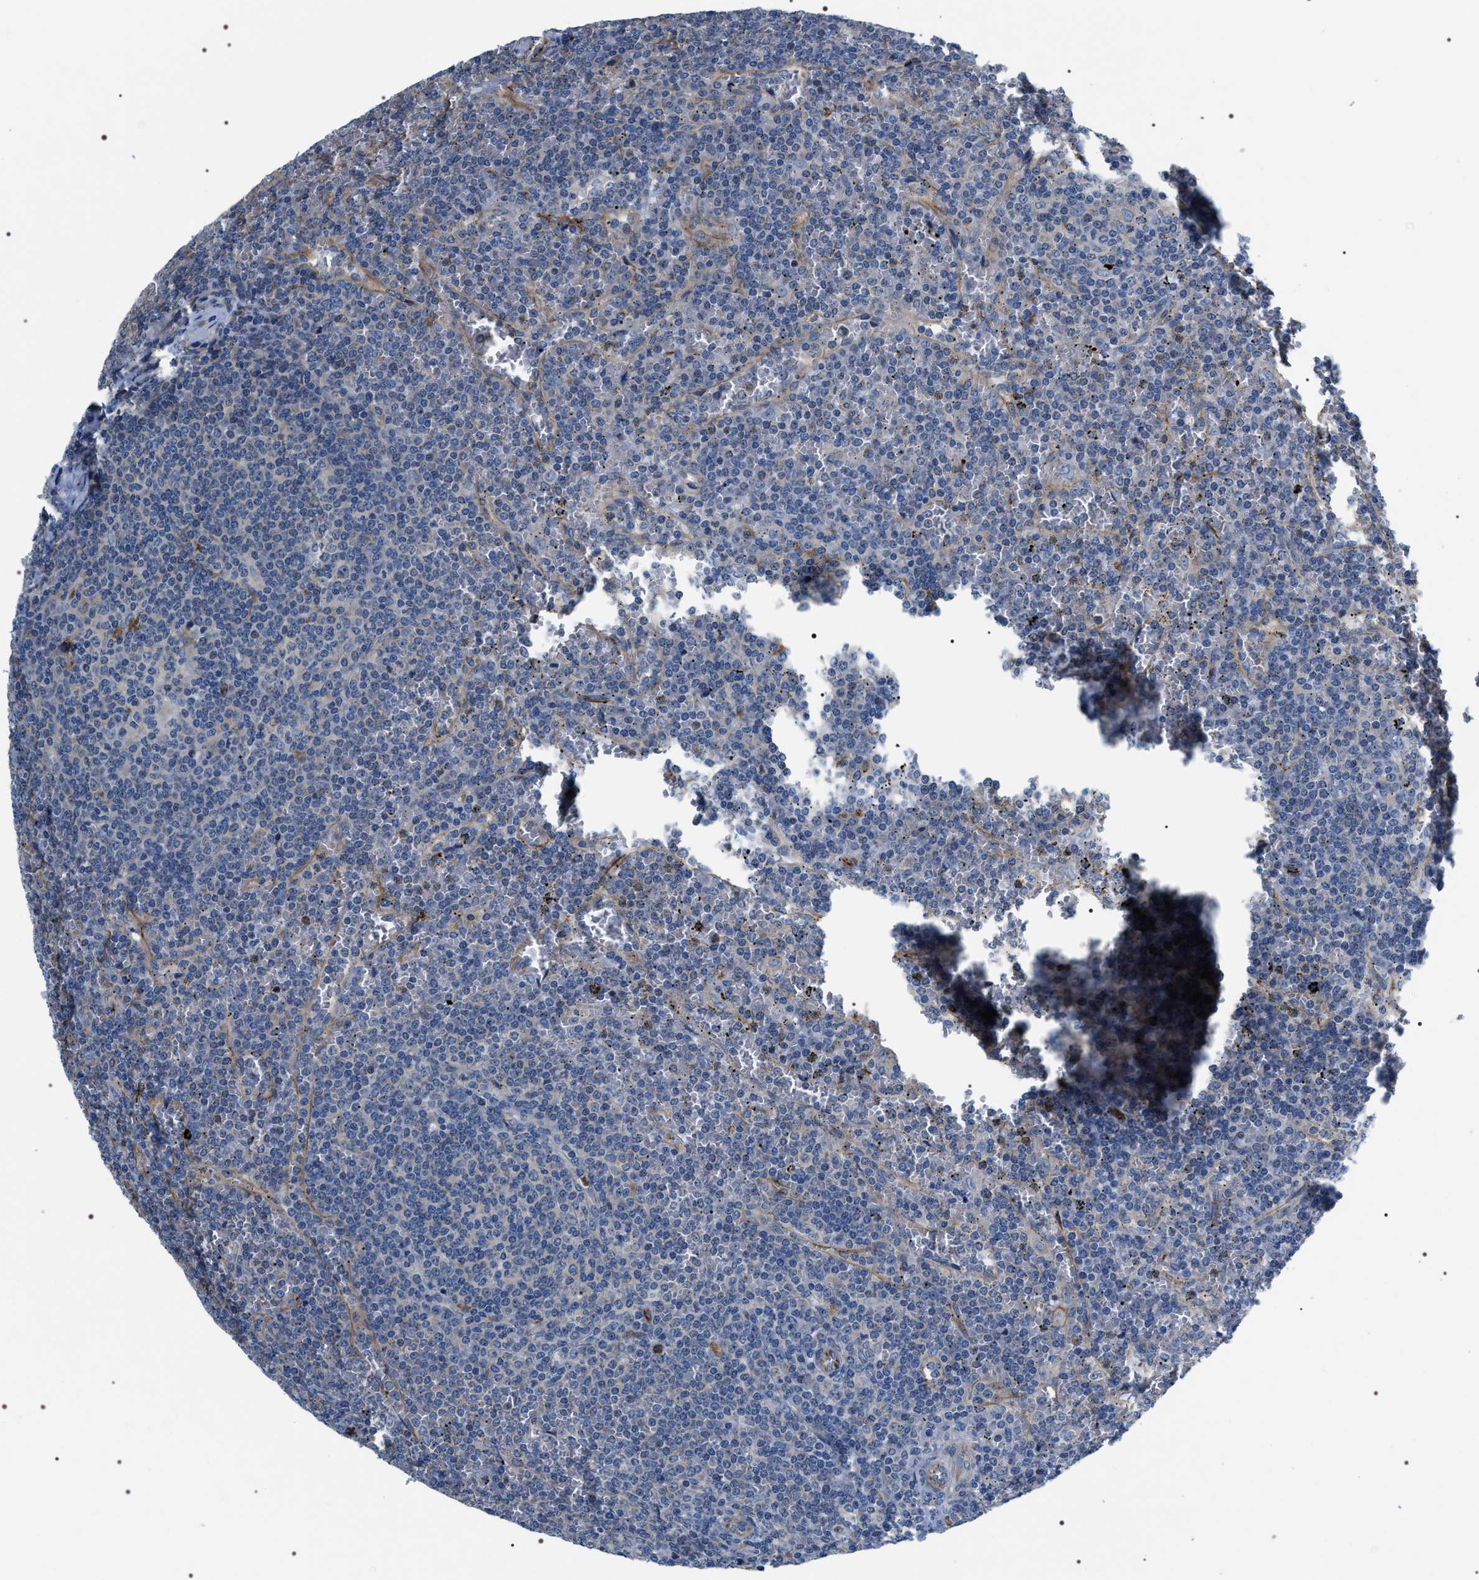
{"staining": {"intensity": "negative", "quantity": "none", "location": "none"}, "tissue": "lymphoma", "cell_type": "Tumor cells", "image_type": "cancer", "snomed": [{"axis": "morphology", "description": "Malignant lymphoma, non-Hodgkin's type, Low grade"}, {"axis": "topography", "description": "Spleen"}], "caption": "DAB (3,3'-diaminobenzidine) immunohistochemical staining of human lymphoma demonstrates no significant expression in tumor cells.", "gene": "PKD1L1", "patient": {"sex": "female", "age": 19}}